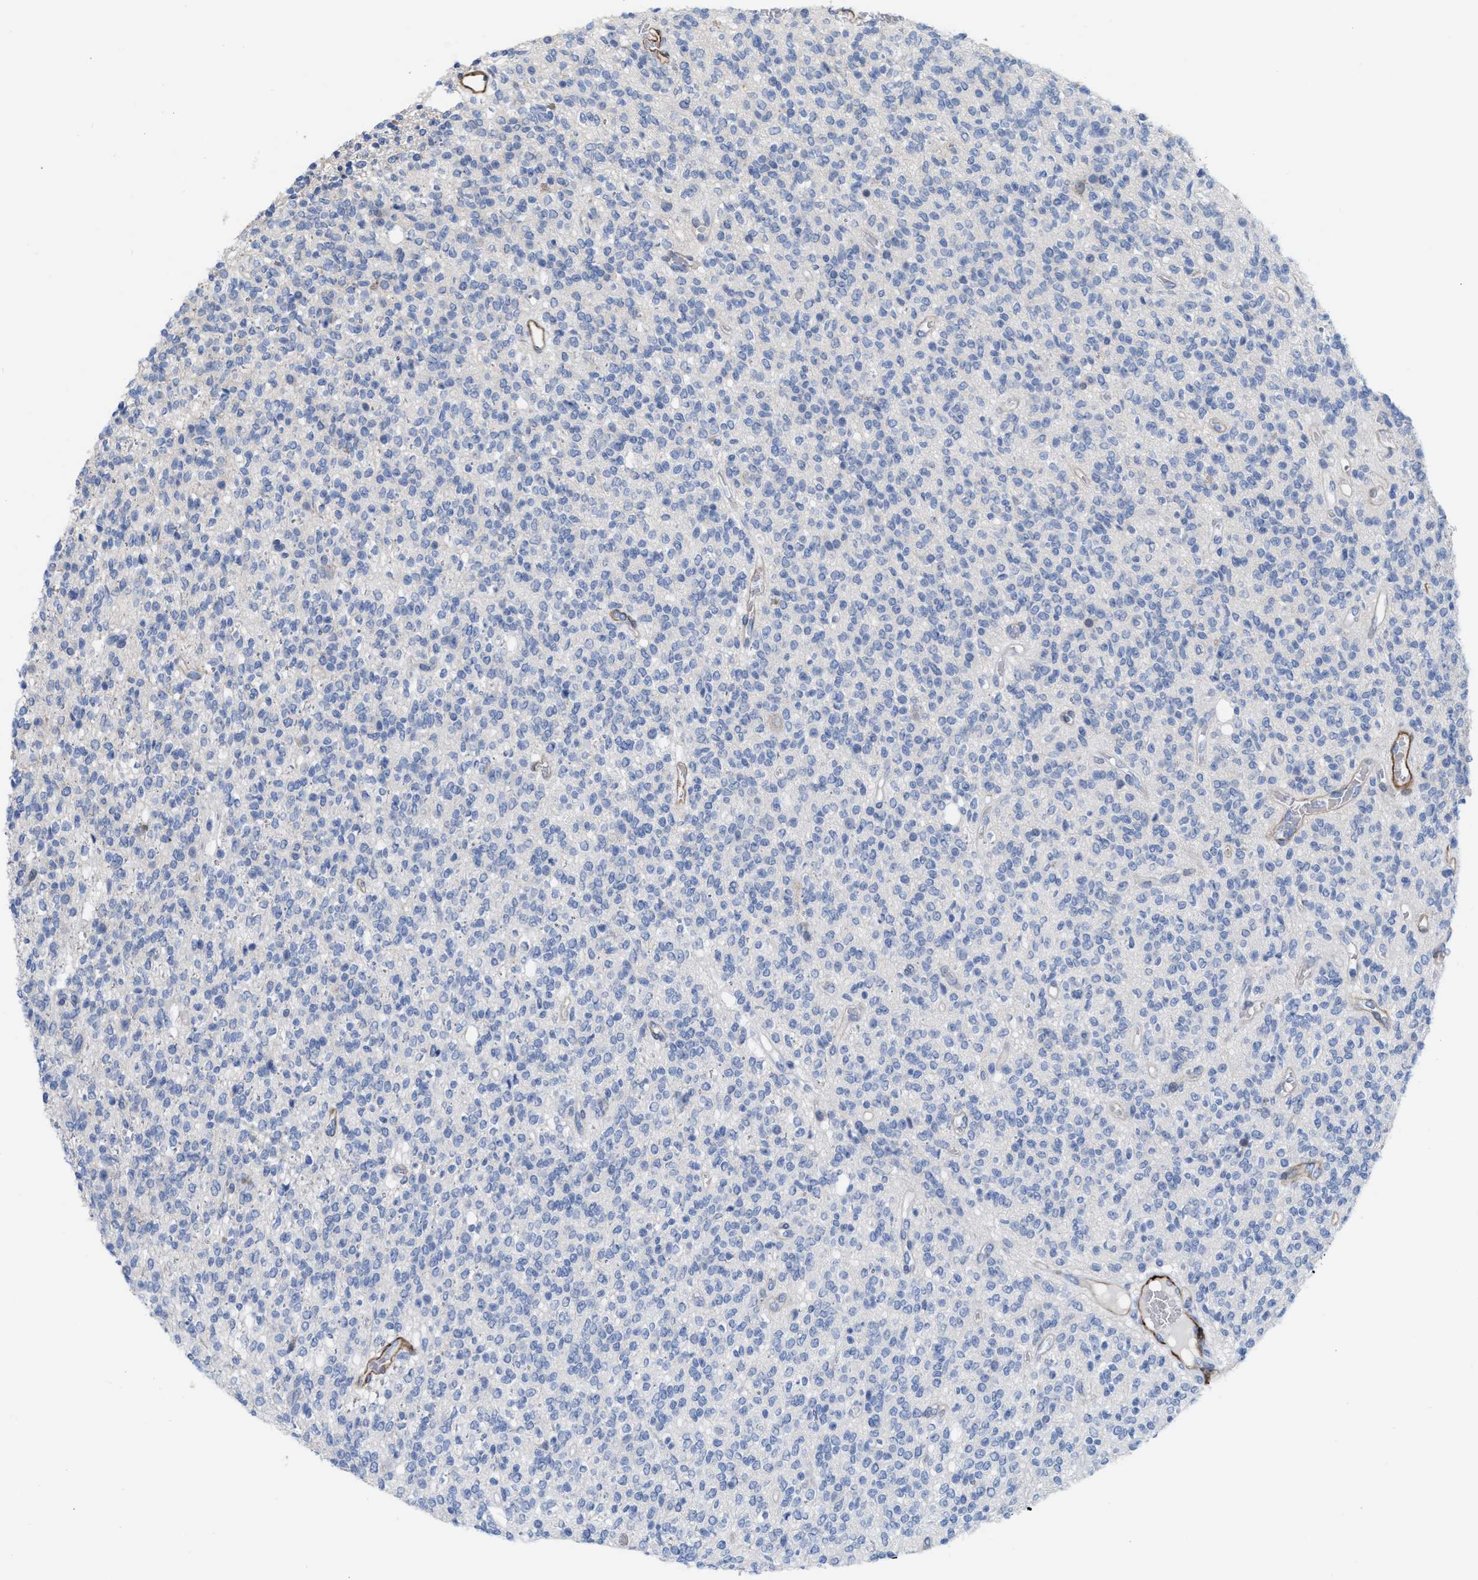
{"staining": {"intensity": "negative", "quantity": "none", "location": "none"}, "tissue": "glioma", "cell_type": "Tumor cells", "image_type": "cancer", "snomed": [{"axis": "morphology", "description": "Glioma, malignant, High grade"}, {"axis": "topography", "description": "Brain"}], "caption": "IHC histopathology image of neoplastic tissue: glioma stained with DAB (3,3'-diaminobenzidine) demonstrates no significant protein positivity in tumor cells.", "gene": "TAGLN", "patient": {"sex": "male", "age": 34}}